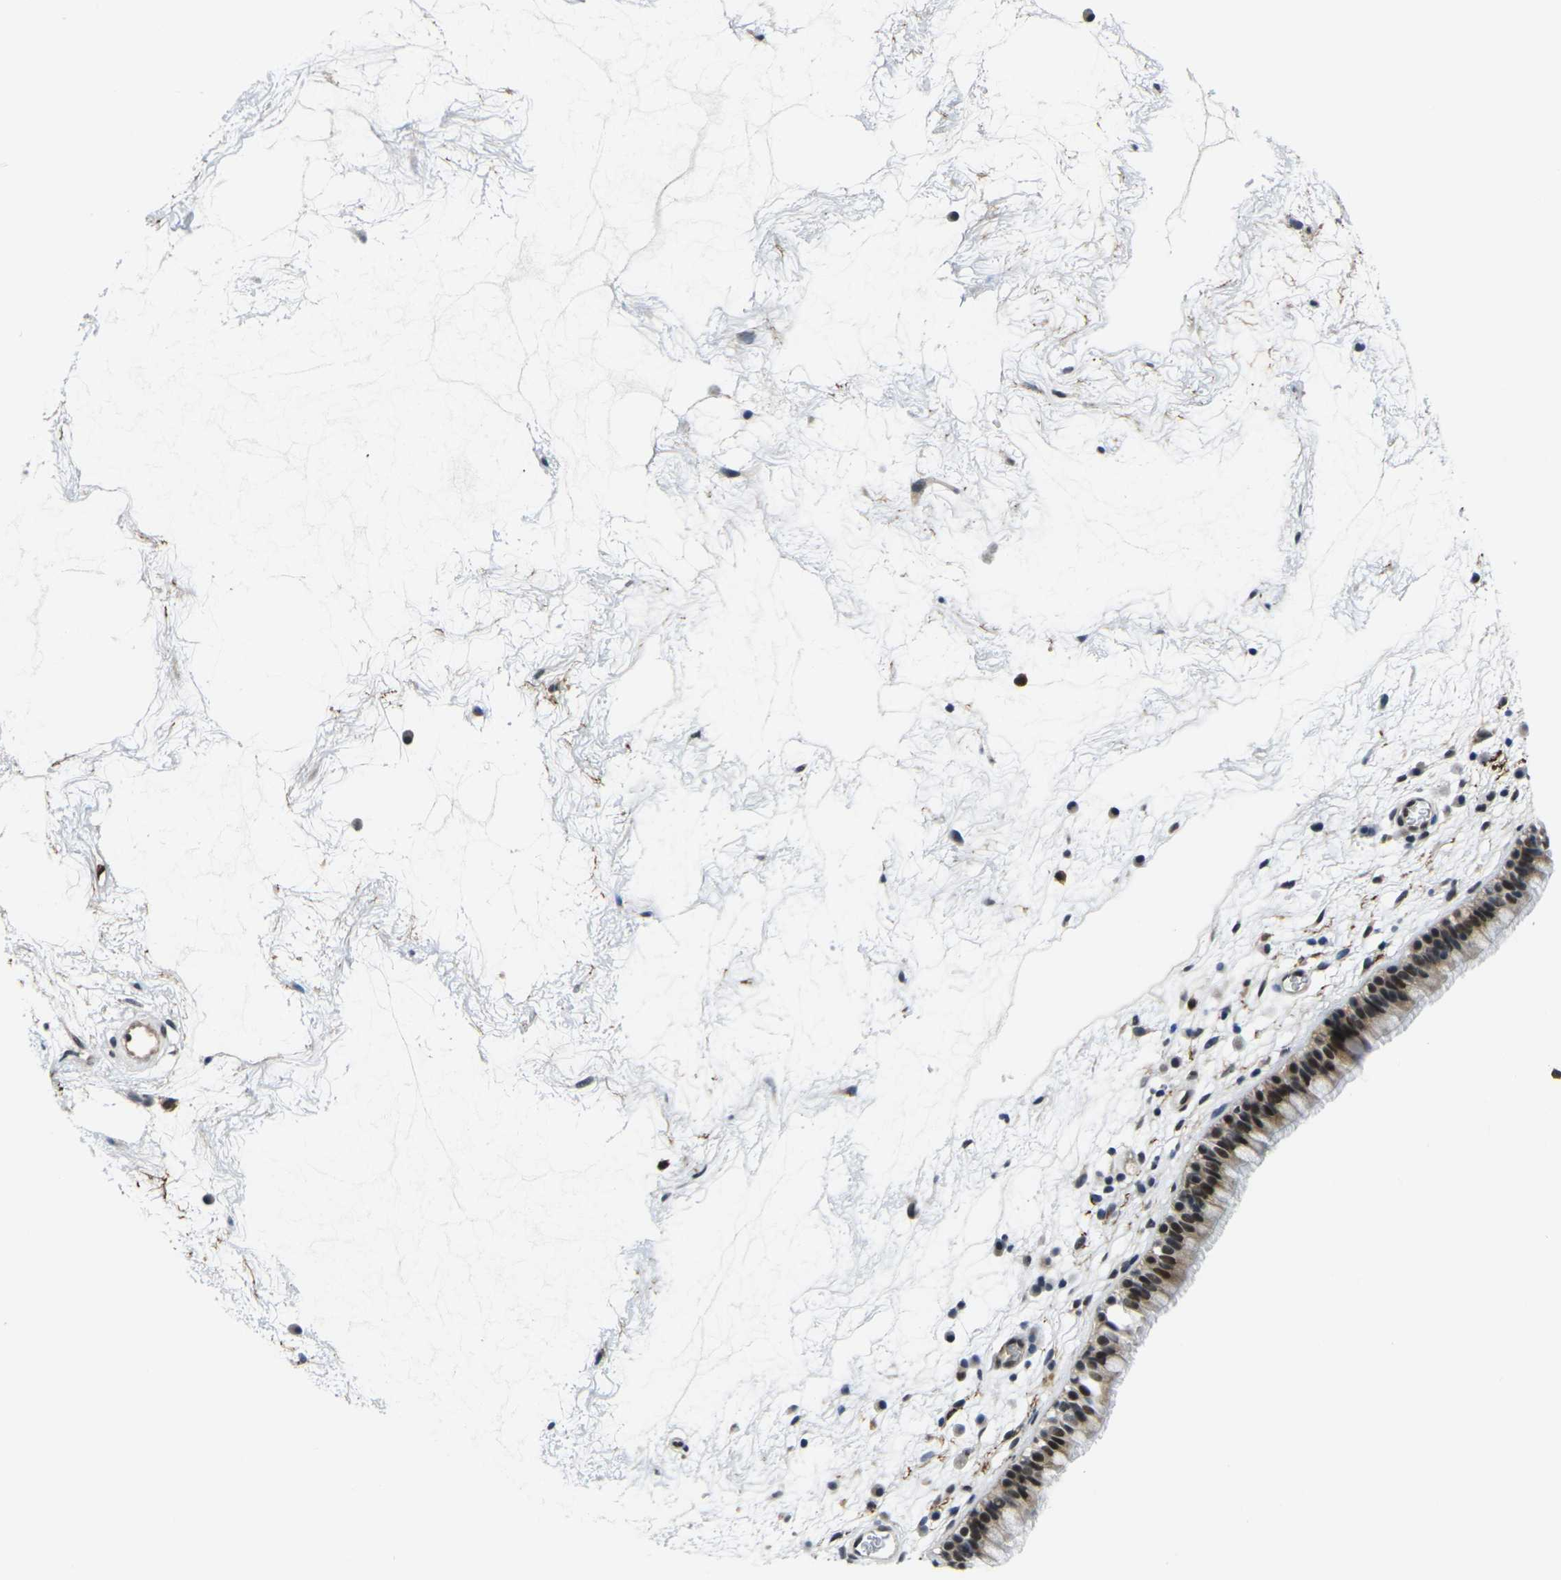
{"staining": {"intensity": "strong", "quantity": ">75%", "location": "nuclear"}, "tissue": "nasopharynx", "cell_type": "Respiratory epithelial cells", "image_type": "normal", "snomed": [{"axis": "morphology", "description": "Normal tissue, NOS"}, {"axis": "morphology", "description": "Inflammation, NOS"}, {"axis": "topography", "description": "Nasopharynx"}], "caption": "A high-resolution image shows IHC staining of unremarkable nasopharynx, which reveals strong nuclear expression in approximately >75% of respiratory epithelial cells.", "gene": "RBM7", "patient": {"sex": "male", "age": 48}}